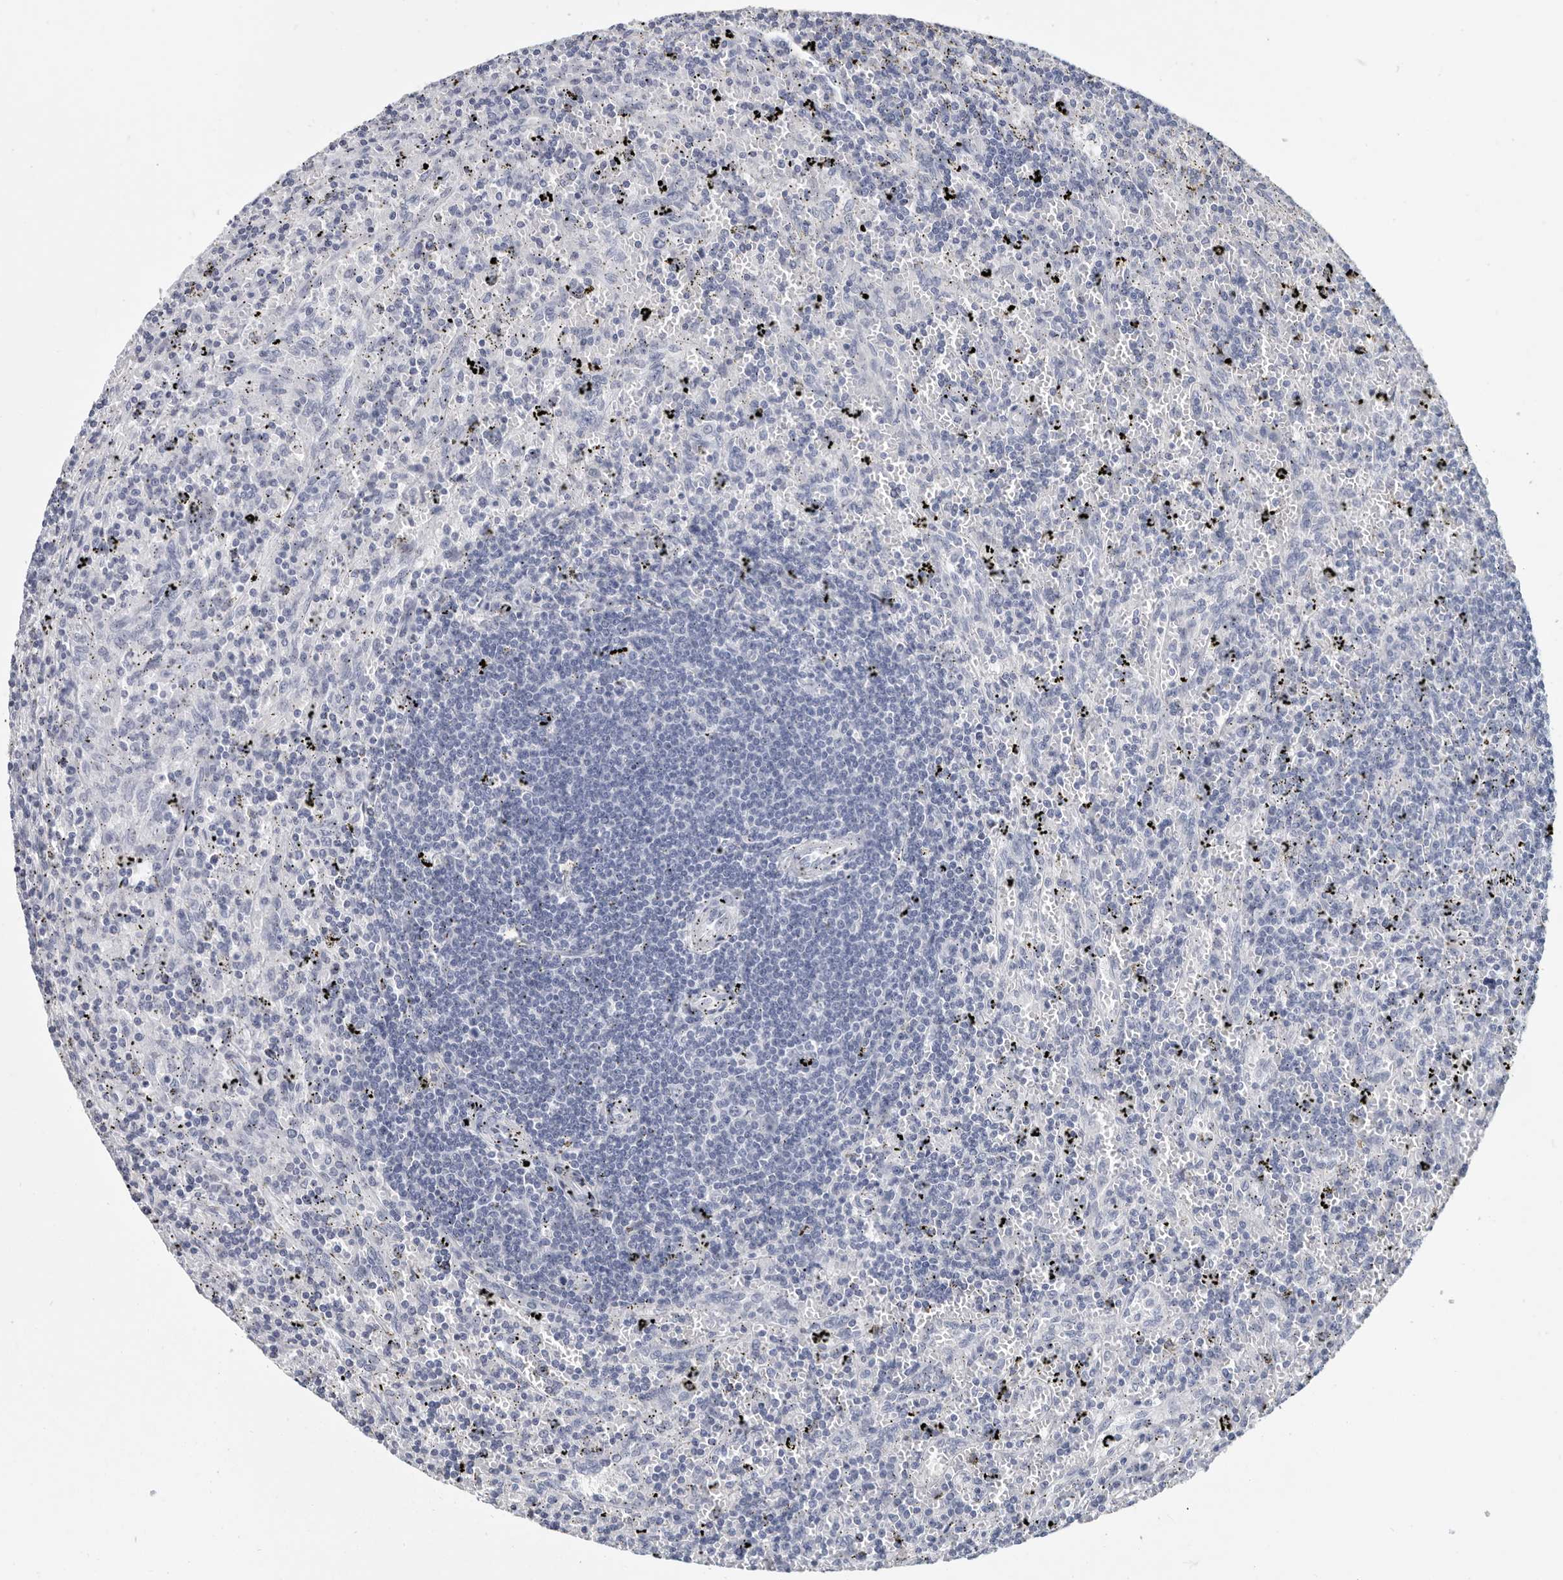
{"staining": {"intensity": "negative", "quantity": "none", "location": "none"}, "tissue": "lymphoma", "cell_type": "Tumor cells", "image_type": "cancer", "snomed": [{"axis": "morphology", "description": "Malignant lymphoma, non-Hodgkin's type, Low grade"}, {"axis": "topography", "description": "Spleen"}], "caption": "Protein analysis of low-grade malignant lymphoma, non-Hodgkin's type shows no significant staining in tumor cells. Nuclei are stained in blue.", "gene": "WRAP73", "patient": {"sex": "male", "age": 76}}